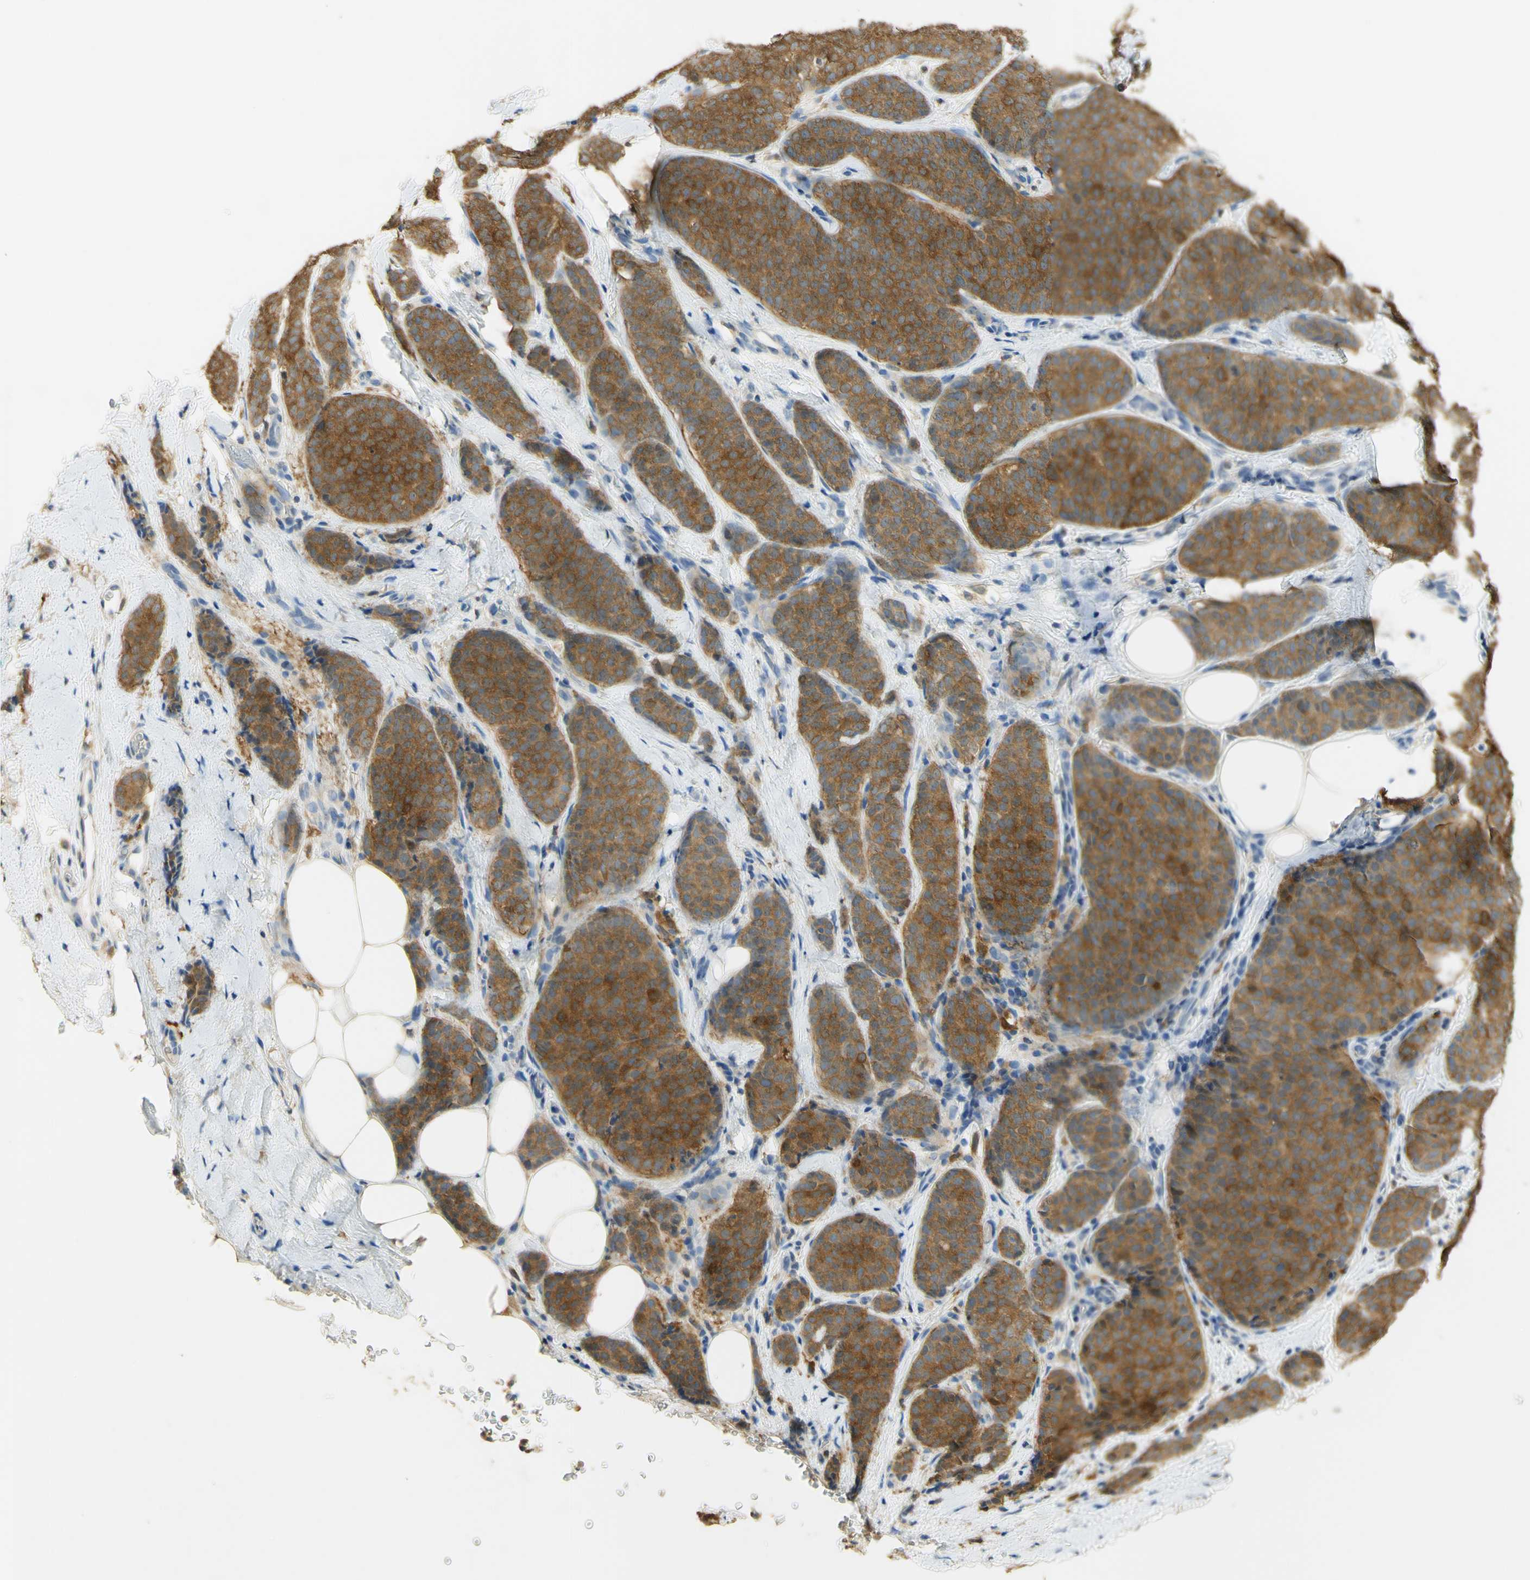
{"staining": {"intensity": "moderate", "quantity": ">75%", "location": "cytoplasmic/membranous"}, "tissue": "breast cancer", "cell_type": "Tumor cells", "image_type": "cancer", "snomed": [{"axis": "morphology", "description": "Lobular carcinoma"}, {"axis": "topography", "description": "Skin"}, {"axis": "topography", "description": "Breast"}], "caption": "Breast cancer (lobular carcinoma) tissue shows moderate cytoplasmic/membranous expression in approximately >75% of tumor cells, visualized by immunohistochemistry. The staining is performed using DAB (3,3'-diaminobenzidine) brown chromogen to label protein expression. The nuclei are counter-stained blue using hematoxylin.", "gene": "PAK1", "patient": {"sex": "female", "age": 46}}